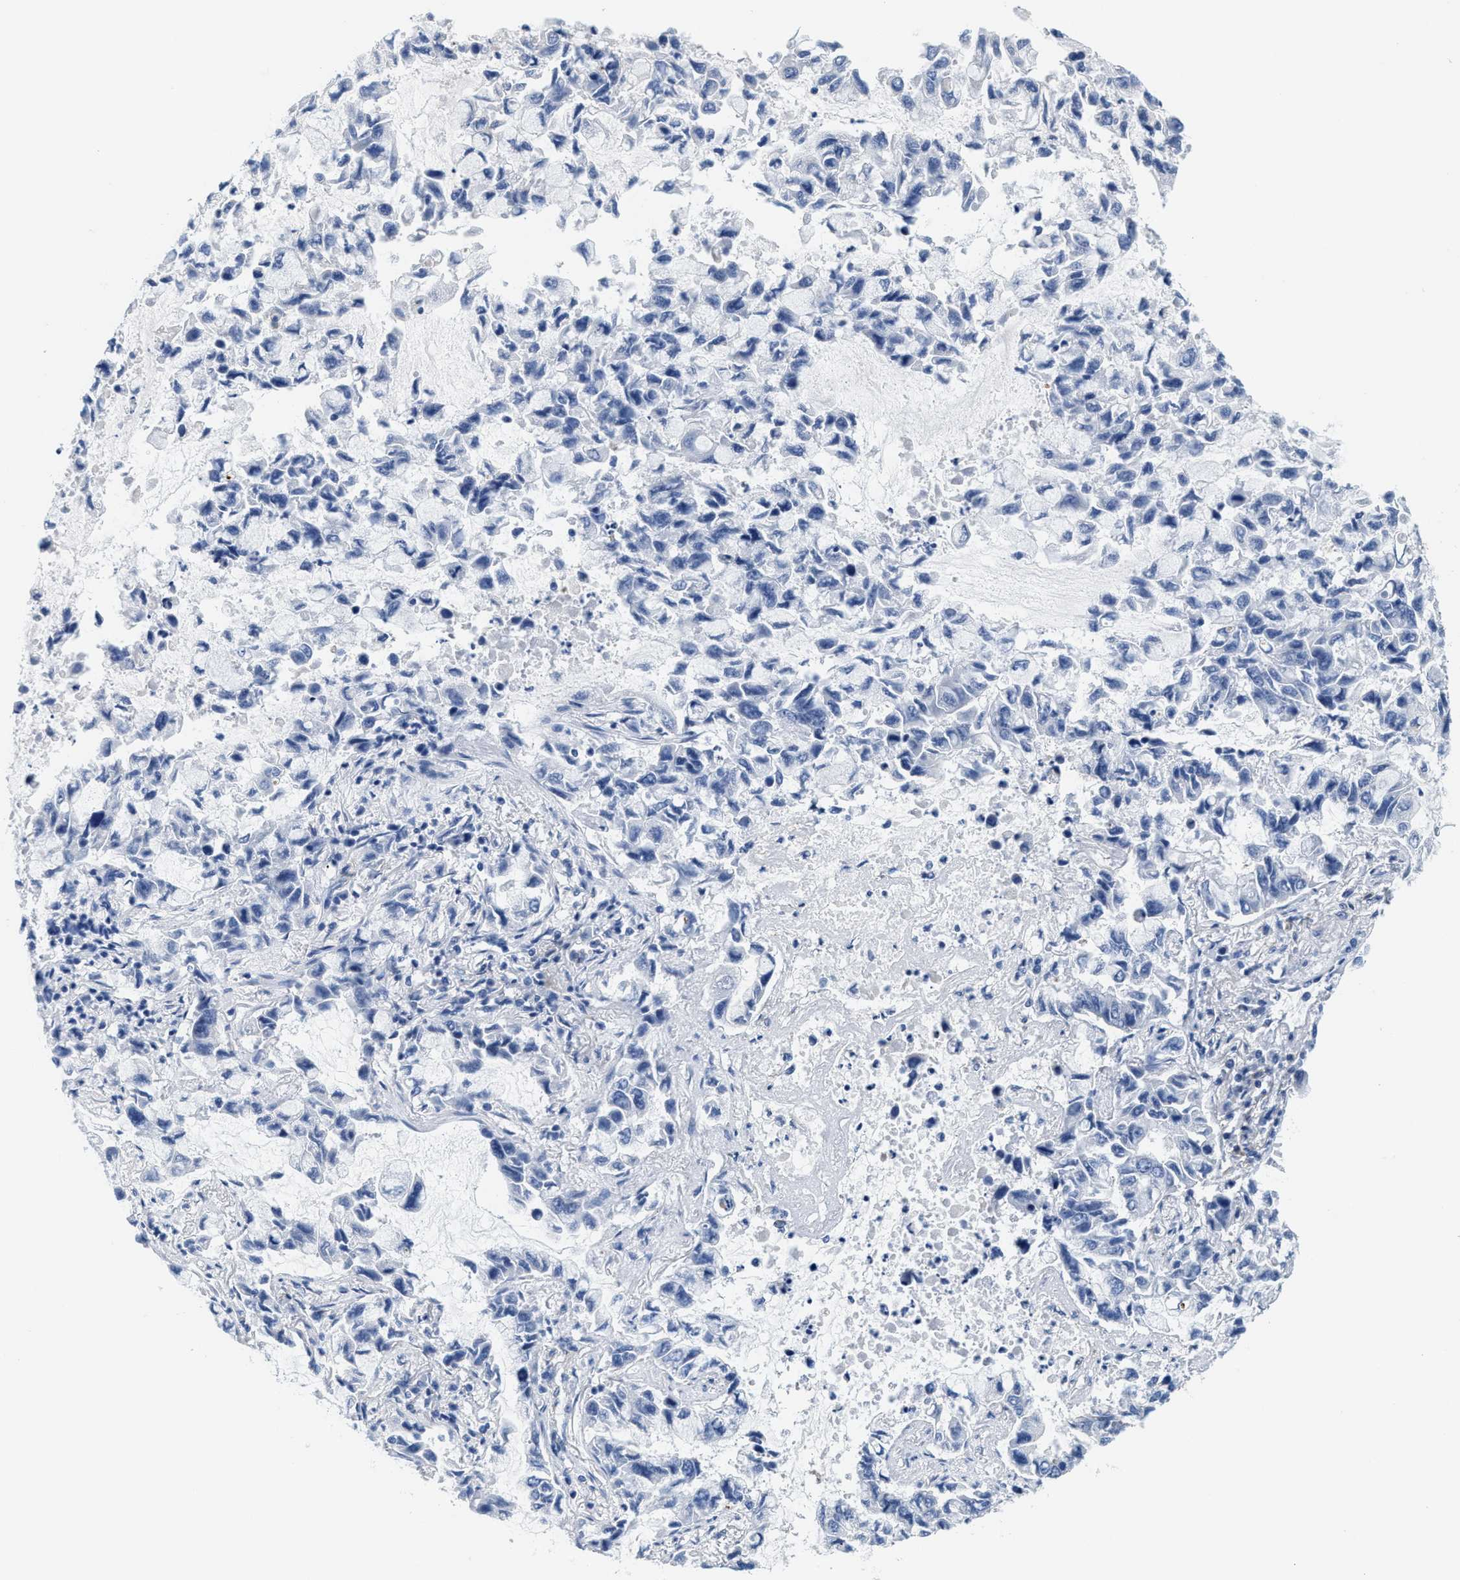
{"staining": {"intensity": "negative", "quantity": "none", "location": "none"}, "tissue": "lung cancer", "cell_type": "Tumor cells", "image_type": "cancer", "snomed": [{"axis": "morphology", "description": "Adenocarcinoma, NOS"}, {"axis": "topography", "description": "Lung"}], "caption": "Tumor cells are negative for protein expression in human lung cancer (adenocarcinoma). (DAB immunohistochemistry with hematoxylin counter stain).", "gene": "DSCAM", "patient": {"sex": "male", "age": 64}}